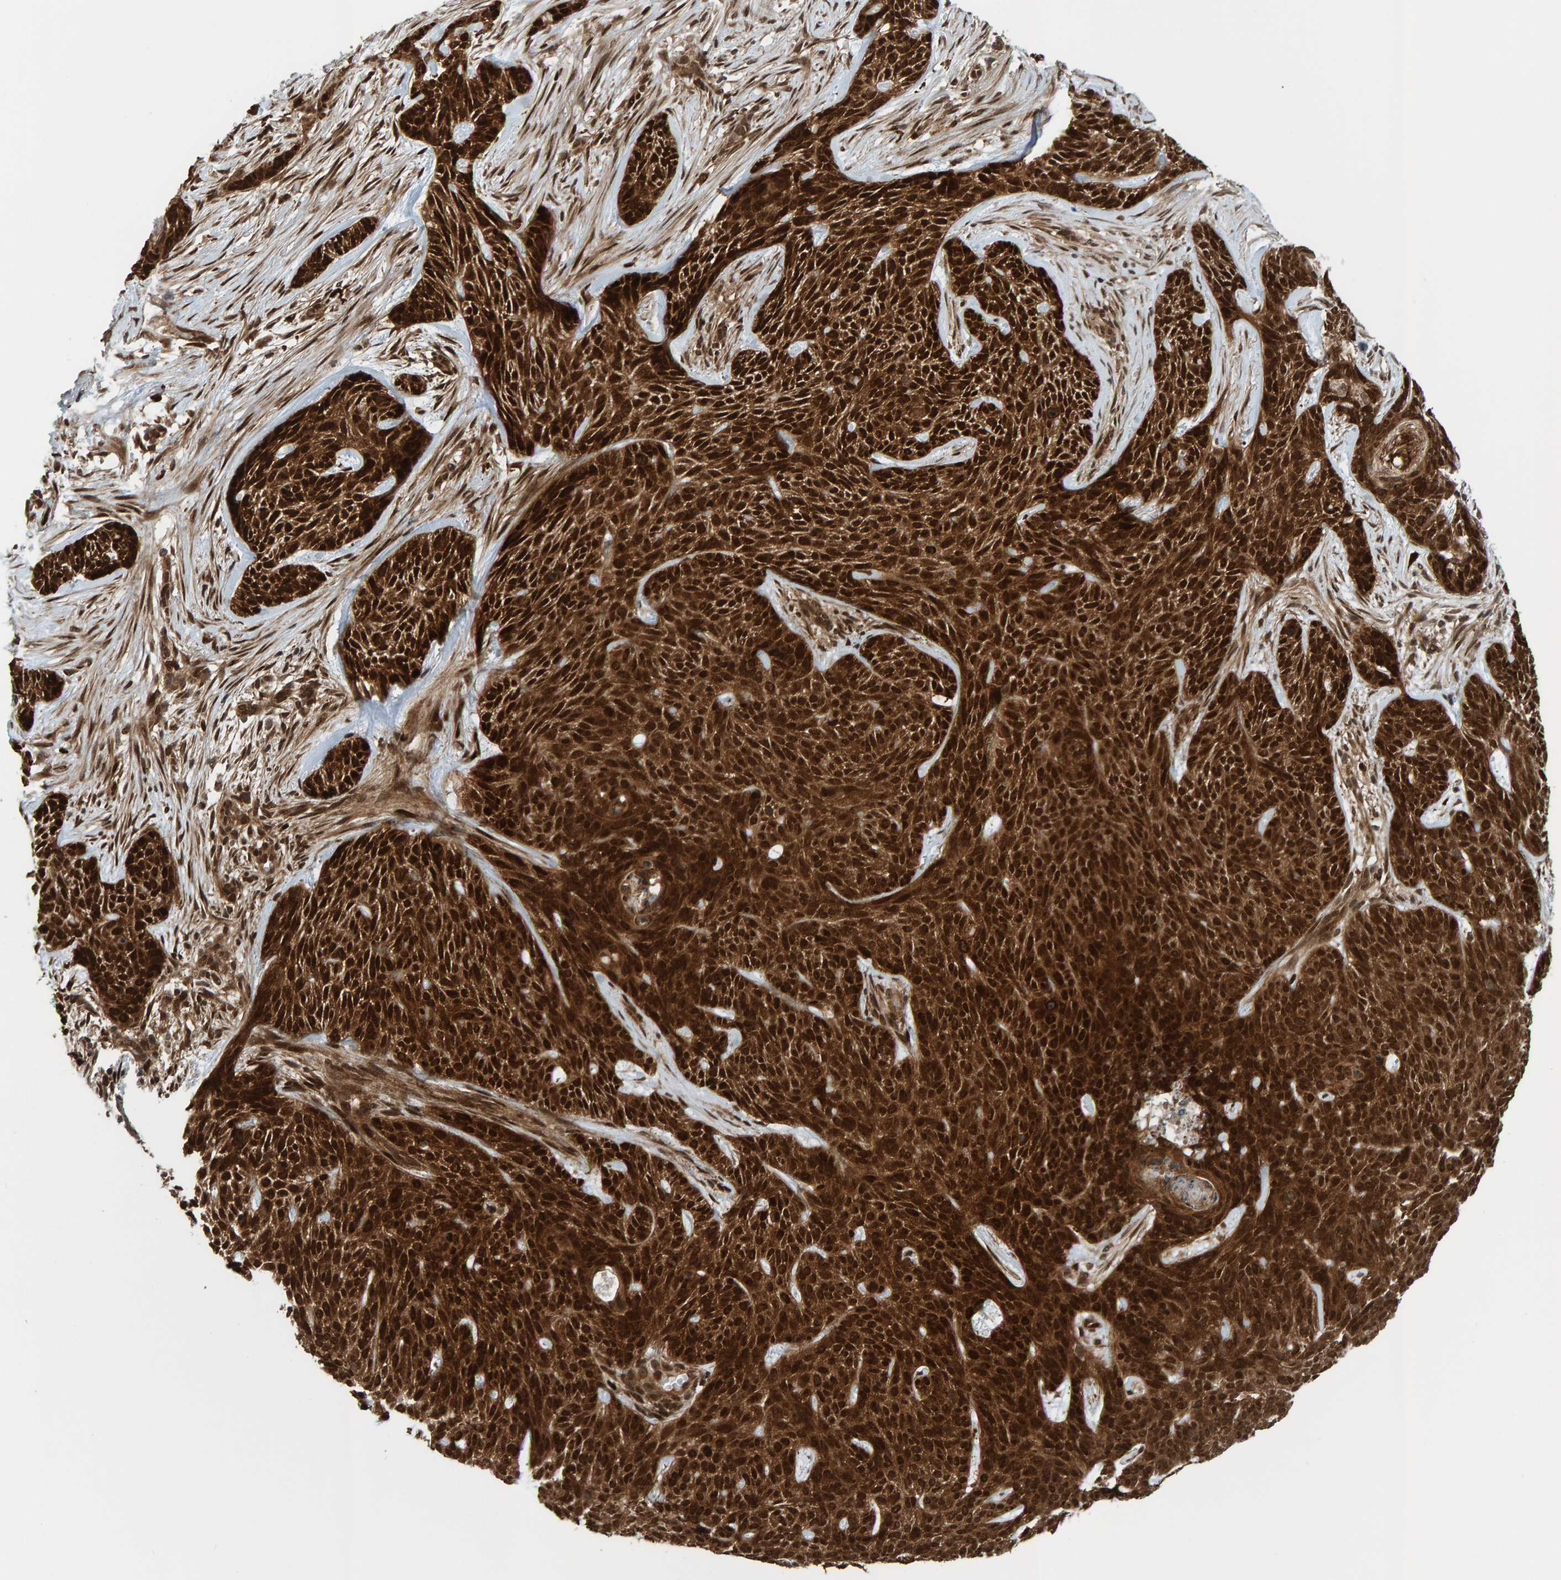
{"staining": {"intensity": "strong", "quantity": ">75%", "location": "cytoplasmic/membranous,nuclear"}, "tissue": "skin cancer", "cell_type": "Tumor cells", "image_type": "cancer", "snomed": [{"axis": "morphology", "description": "Basal cell carcinoma"}, {"axis": "topography", "description": "Skin"}], "caption": "Human skin cancer (basal cell carcinoma) stained for a protein (brown) displays strong cytoplasmic/membranous and nuclear positive staining in about >75% of tumor cells.", "gene": "ZNF366", "patient": {"sex": "female", "age": 59}}